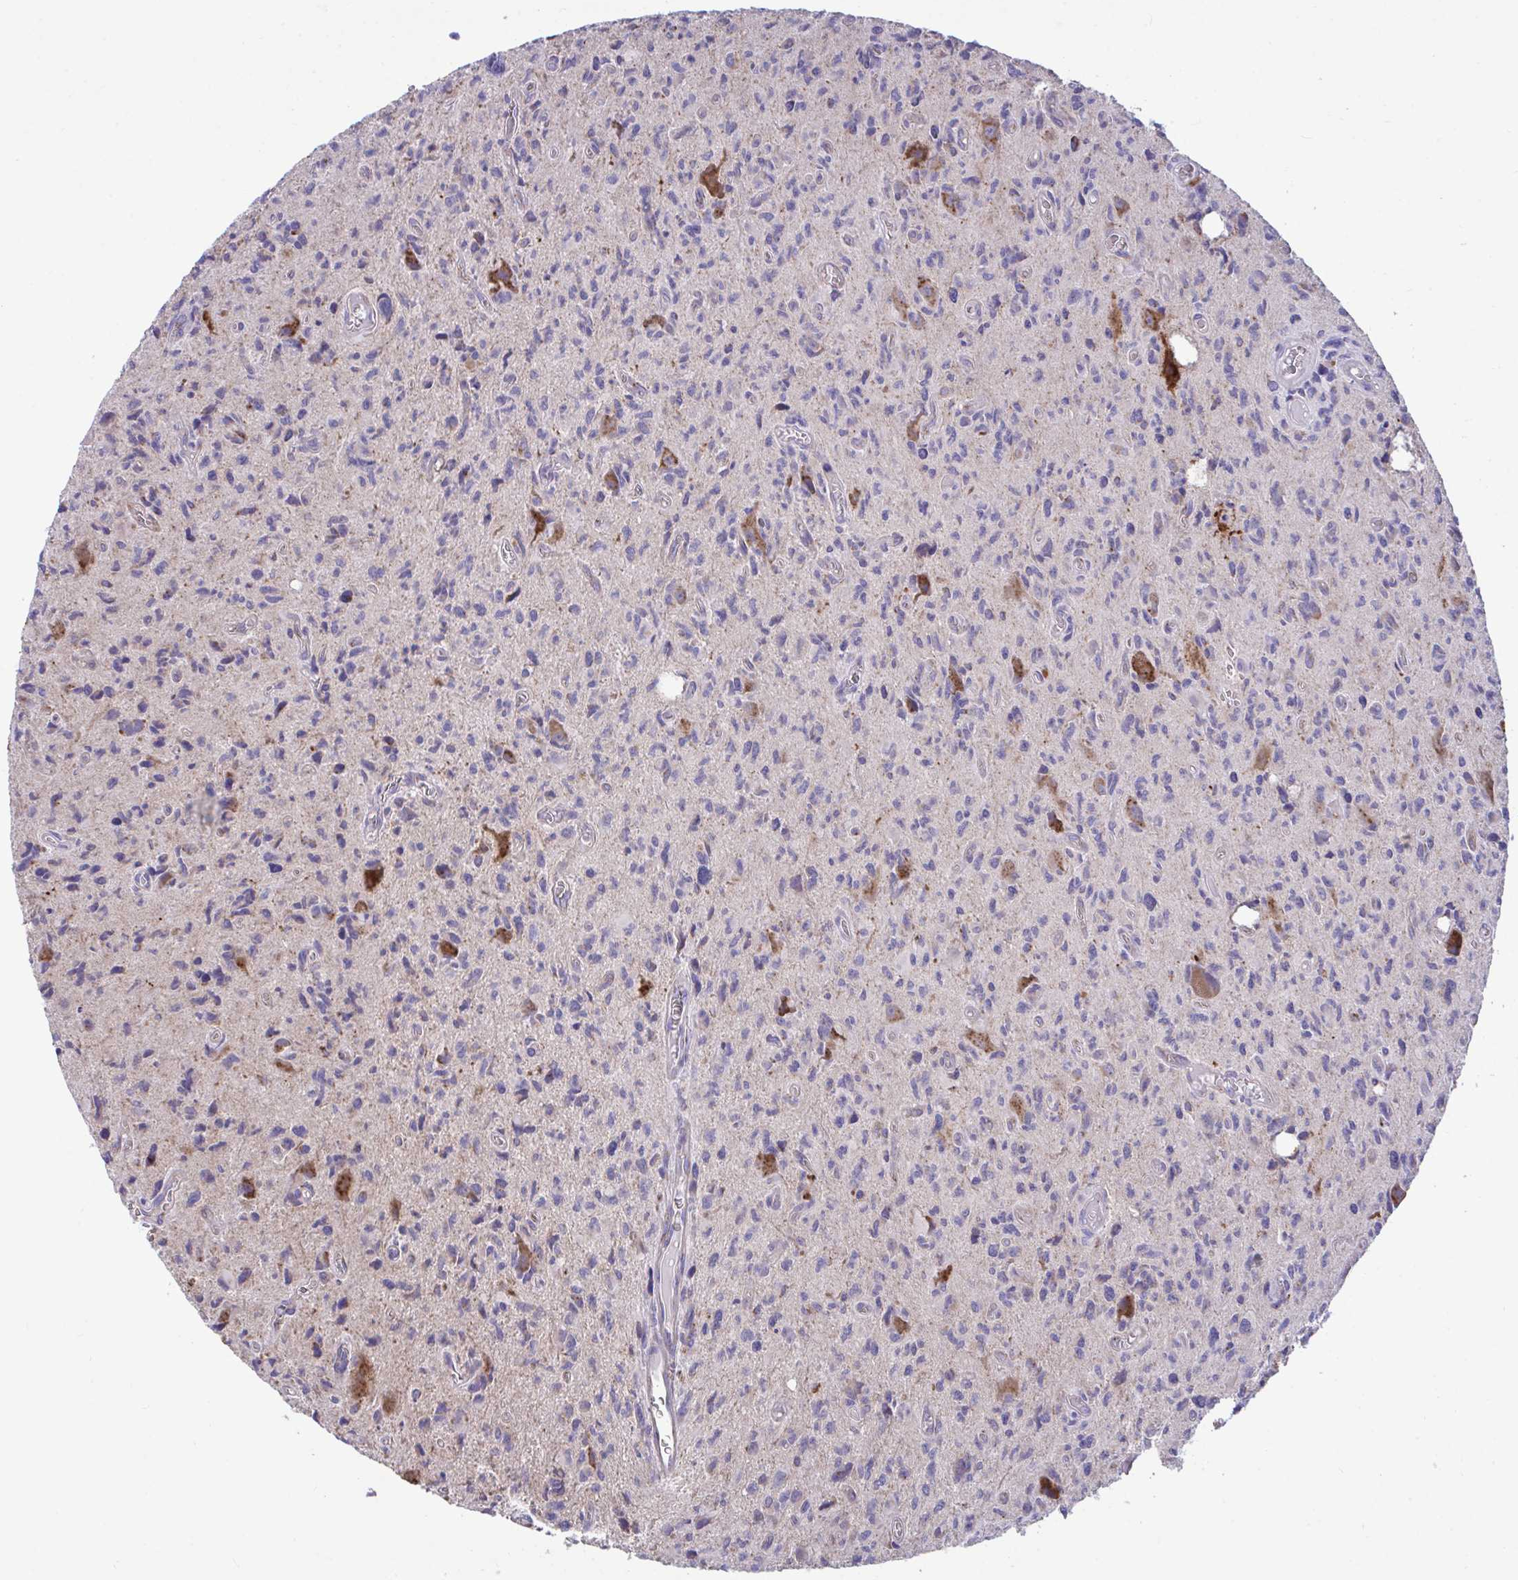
{"staining": {"intensity": "negative", "quantity": "none", "location": "none"}, "tissue": "glioma", "cell_type": "Tumor cells", "image_type": "cancer", "snomed": [{"axis": "morphology", "description": "Glioma, malignant, High grade"}, {"axis": "topography", "description": "Brain"}], "caption": "A high-resolution micrograph shows IHC staining of glioma, which exhibits no significant staining in tumor cells.", "gene": "SARS2", "patient": {"sex": "male", "age": 76}}